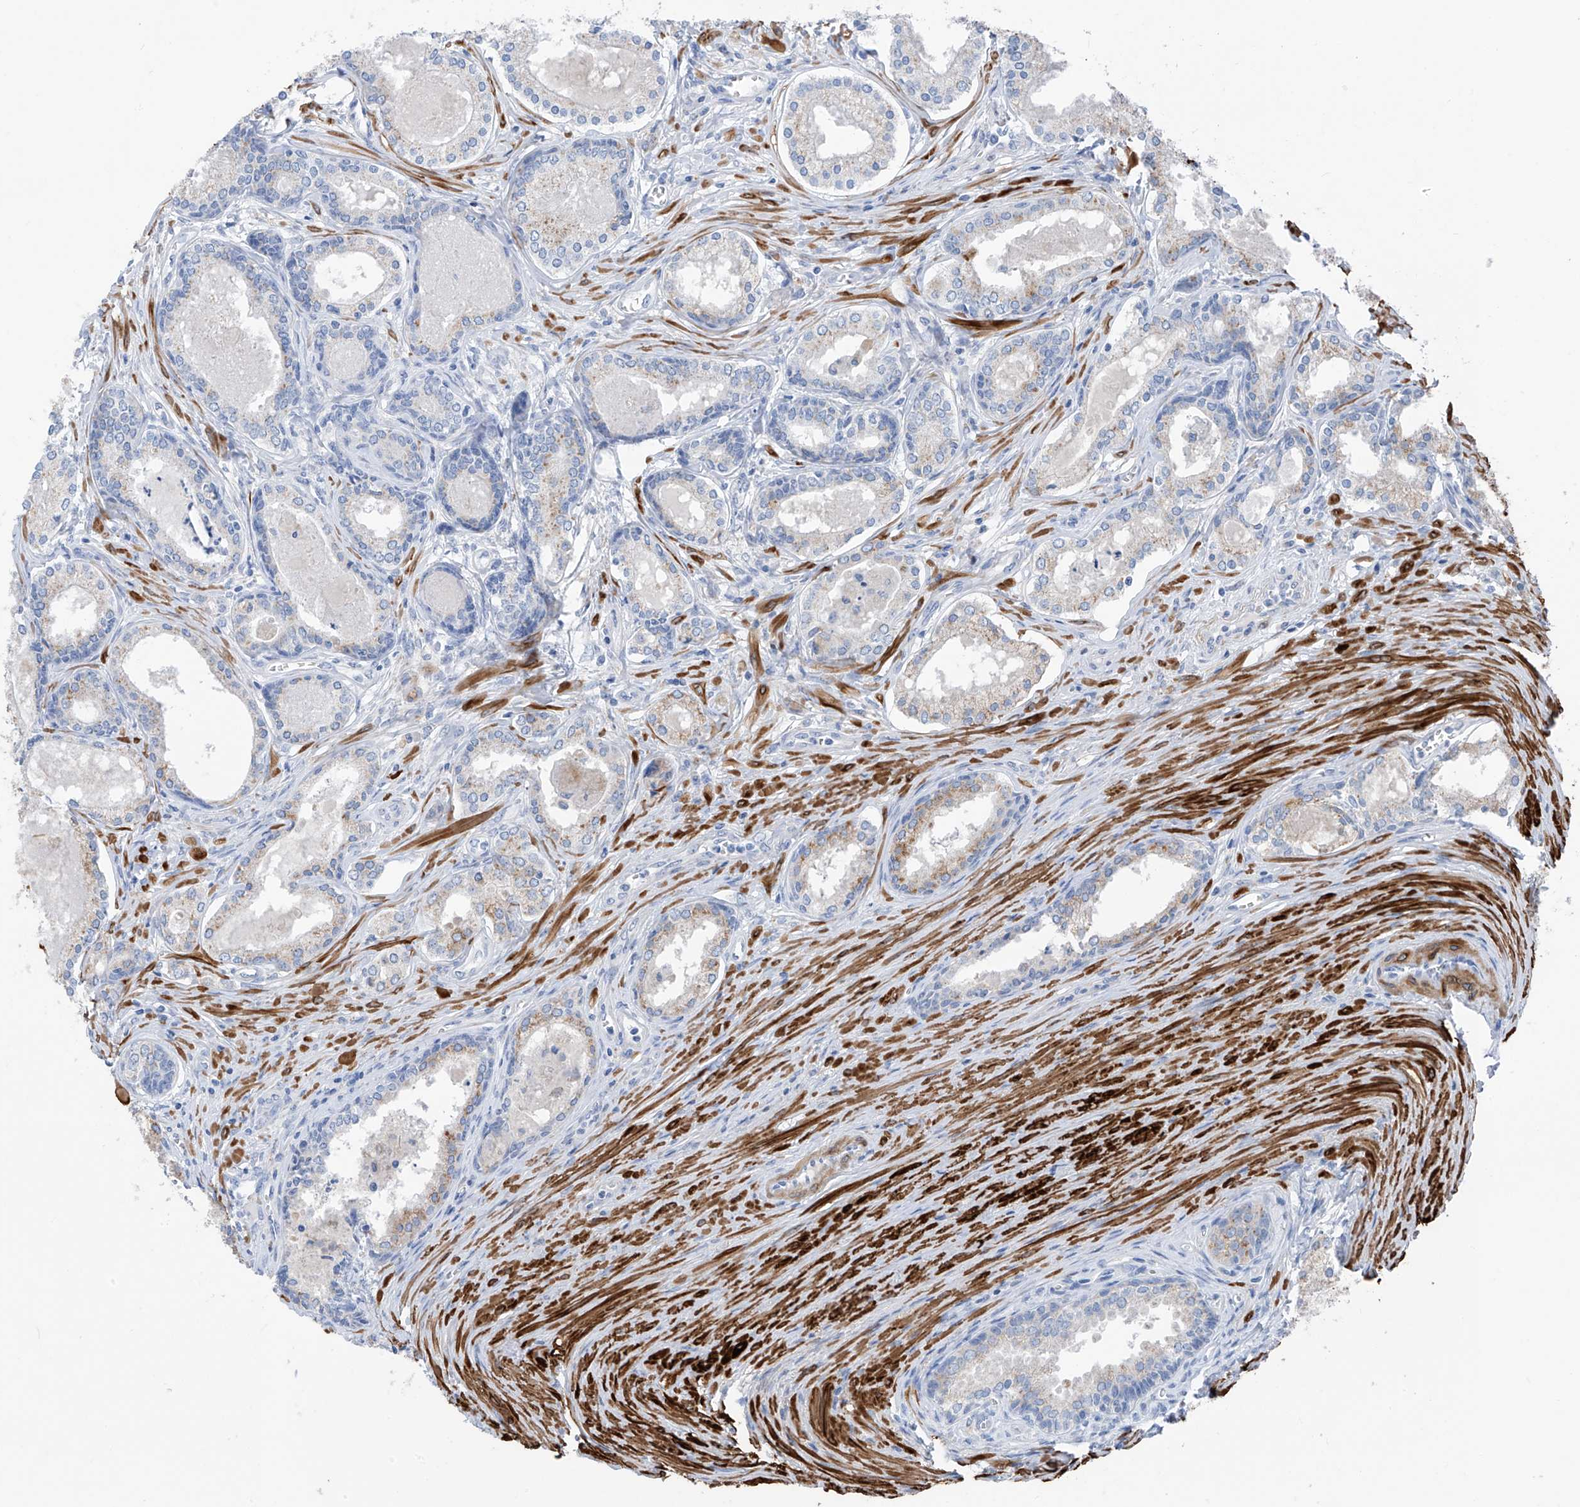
{"staining": {"intensity": "negative", "quantity": "none", "location": "none"}, "tissue": "prostate cancer", "cell_type": "Tumor cells", "image_type": "cancer", "snomed": [{"axis": "morphology", "description": "Adenocarcinoma, High grade"}, {"axis": "topography", "description": "Prostate"}], "caption": "High power microscopy micrograph of an IHC image of prostate cancer (adenocarcinoma (high-grade)), revealing no significant expression in tumor cells. (DAB (3,3'-diaminobenzidine) IHC with hematoxylin counter stain).", "gene": "GLMP", "patient": {"sex": "male", "age": 68}}